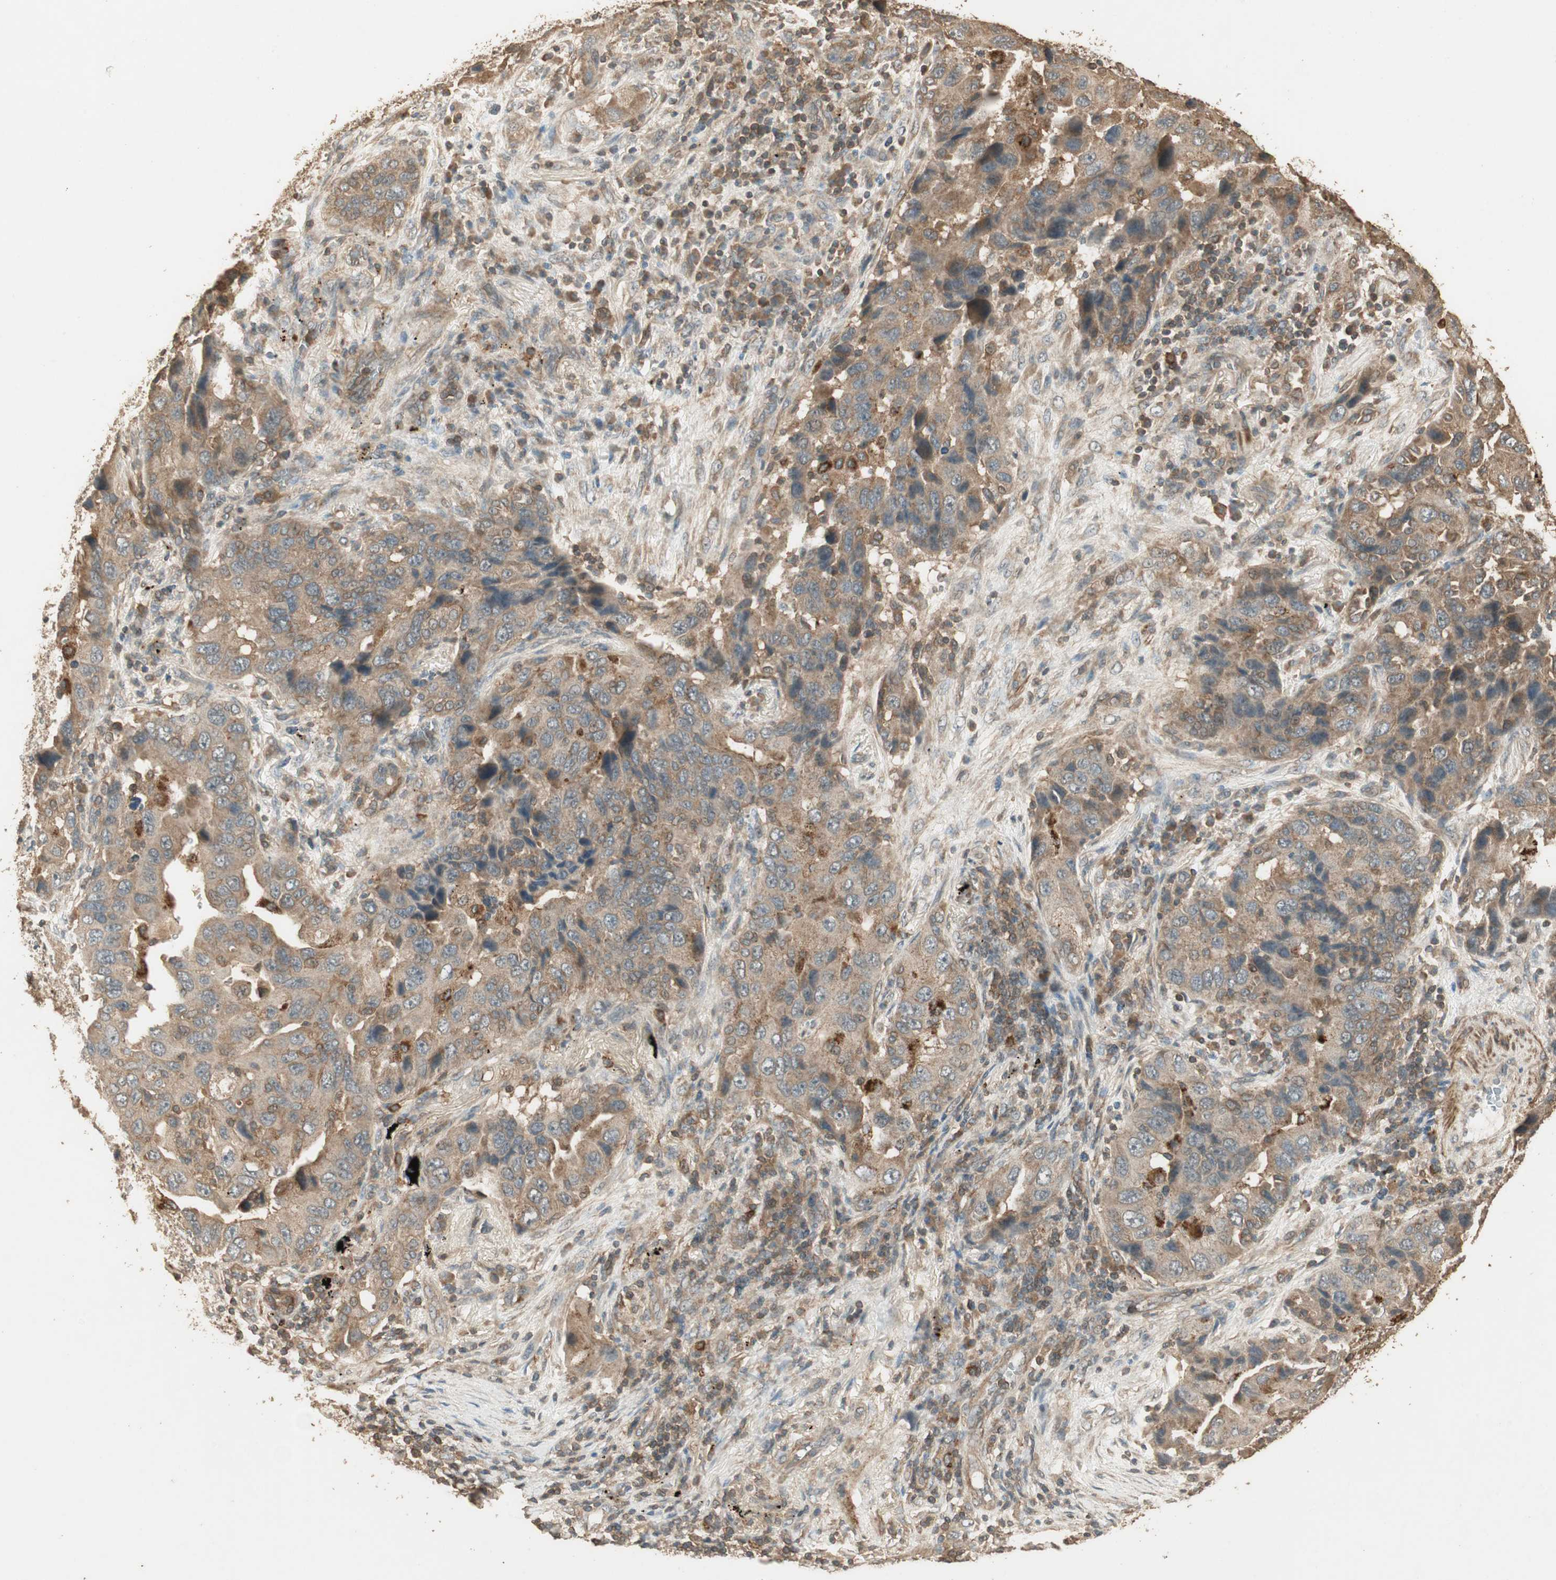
{"staining": {"intensity": "moderate", "quantity": "25%-75%", "location": "cytoplasmic/membranous"}, "tissue": "lung cancer", "cell_type": "Tumor cells", "image_type": "cancer", "snomed": [{"axis": "morphology", "description": "Adenocarcinoma, NOS"}, {"axis": "topography", "description": "Lung"}], "caption": "A brown stain labels moderate cytoplasmic/membranous staining of a protein in human lung cancer (adenocarcinoma) tumor cells. (Stains: DAB (3,3'-diaminobenzidine) in brown, nuclei in blue, Microscopy: brightfield microscopy at high magnification).", "gene": "USP2", "patient": {"sex": "female", "age": 65}}